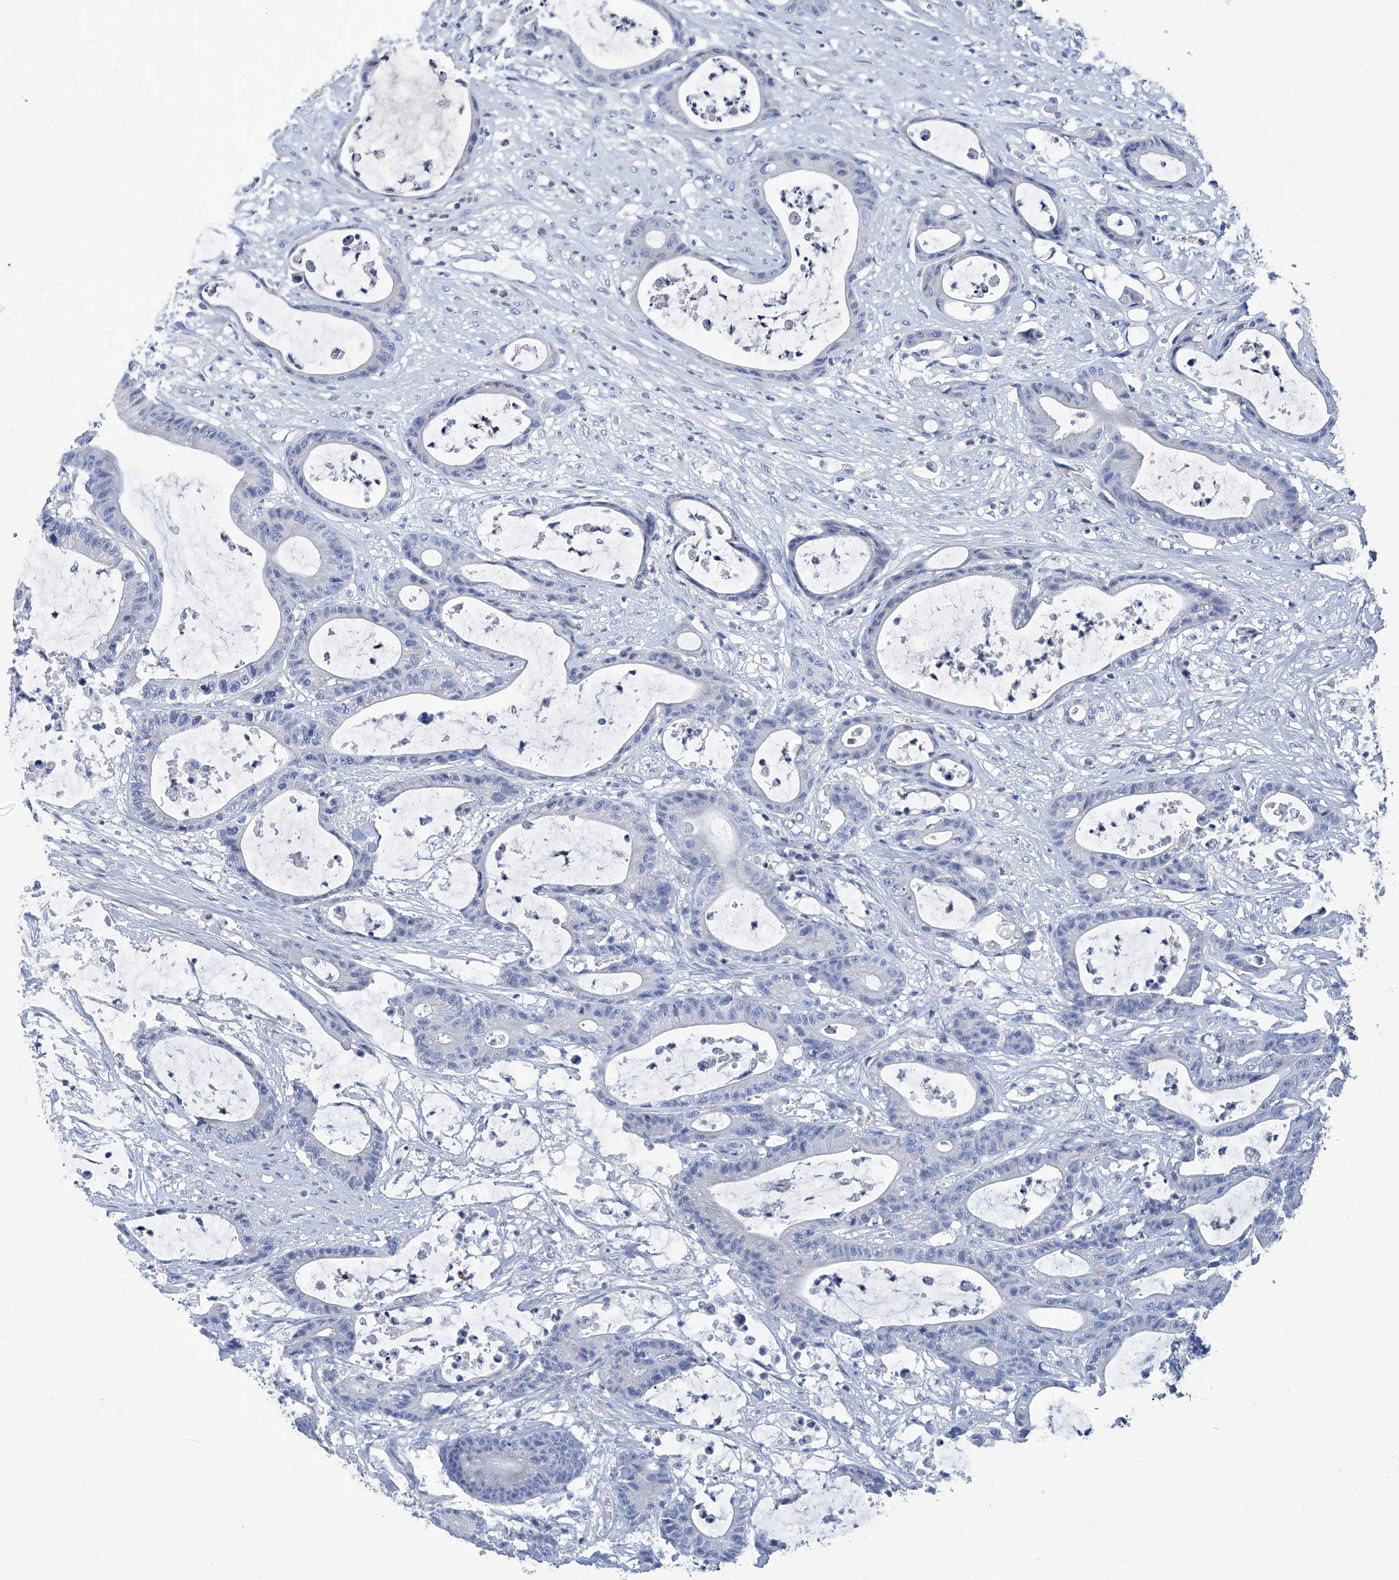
{"staining": {"intensity": "negative", "quantity": "none", "location": "none"}, "tissue": "colorectal cancer", "cell_type": "Tumor cells", "image_type": "cancer", "snomed": [{"axis": "morphology", "description": "Adenocarcinoma, NOS"}, {"axis": "topography", "description": "Colon"}], "caption": "High power microscopy micrograph of an immunohistochemistry image of adenocarcinoma (colorectal), revealing no significant expression in tumor cells.", "gene": "MTARC1", "patient": {"sex": "female", "age": 84}}